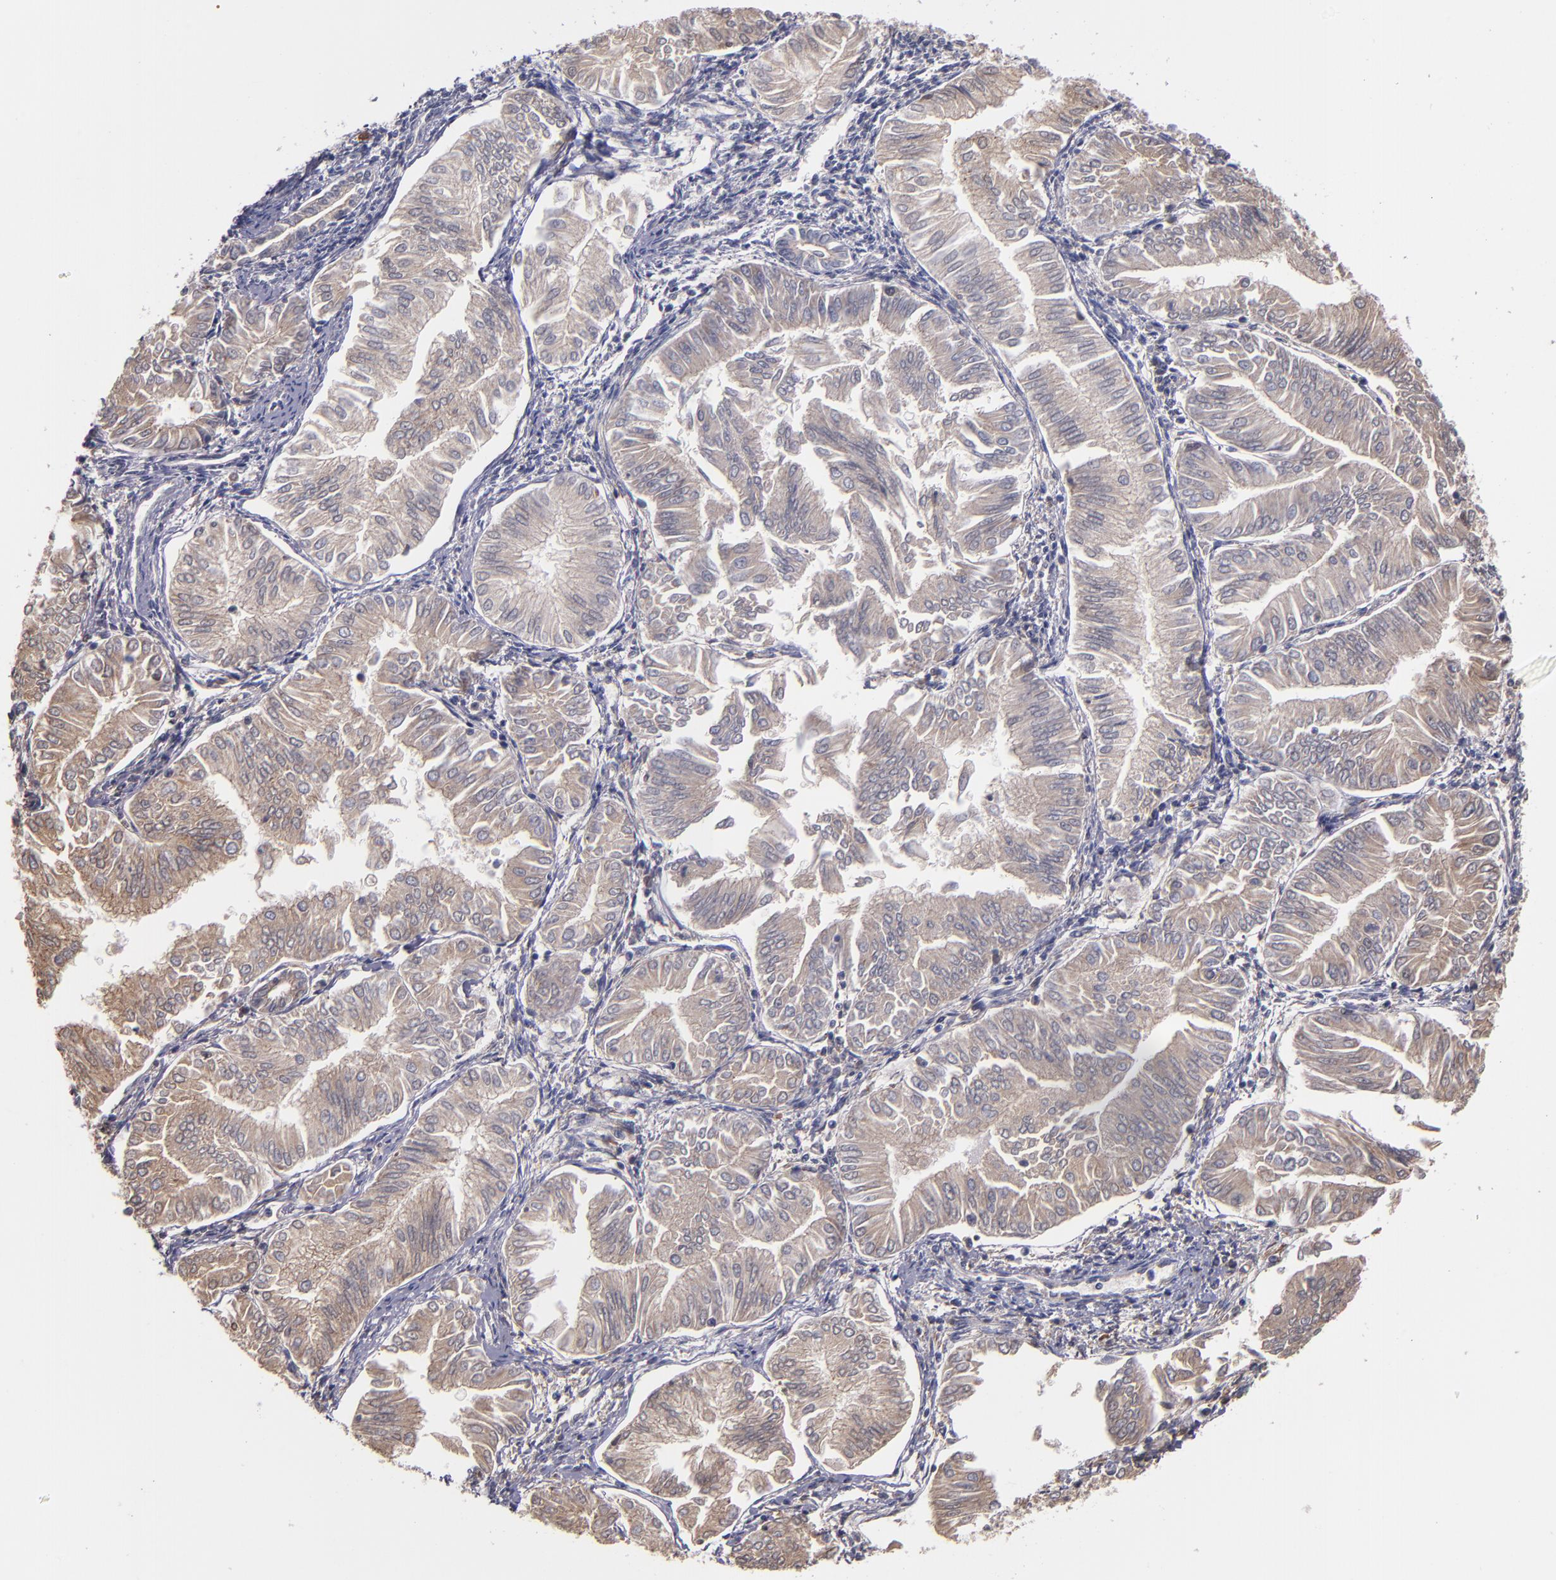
{"staining": {"intensity": "weak", "quantity": ">75%", "location": "cytoplasmic/membranous"}, "tissue": "endometrial cancer", "cell_type": "Tumor cells", "image_type": "cancer", "snomed": [{"axis": "morphology", "description": "Adenocarcinoma, NOS"}, {"axis": "topography", "description": "Endometrium"}], "caption": "Endometrial cancer (adenocarcinoma) stained with a protein marker shows weak staining in tumor cells.", "gene": "CASP1", "patient": {"sex": "female", "age": 53}}